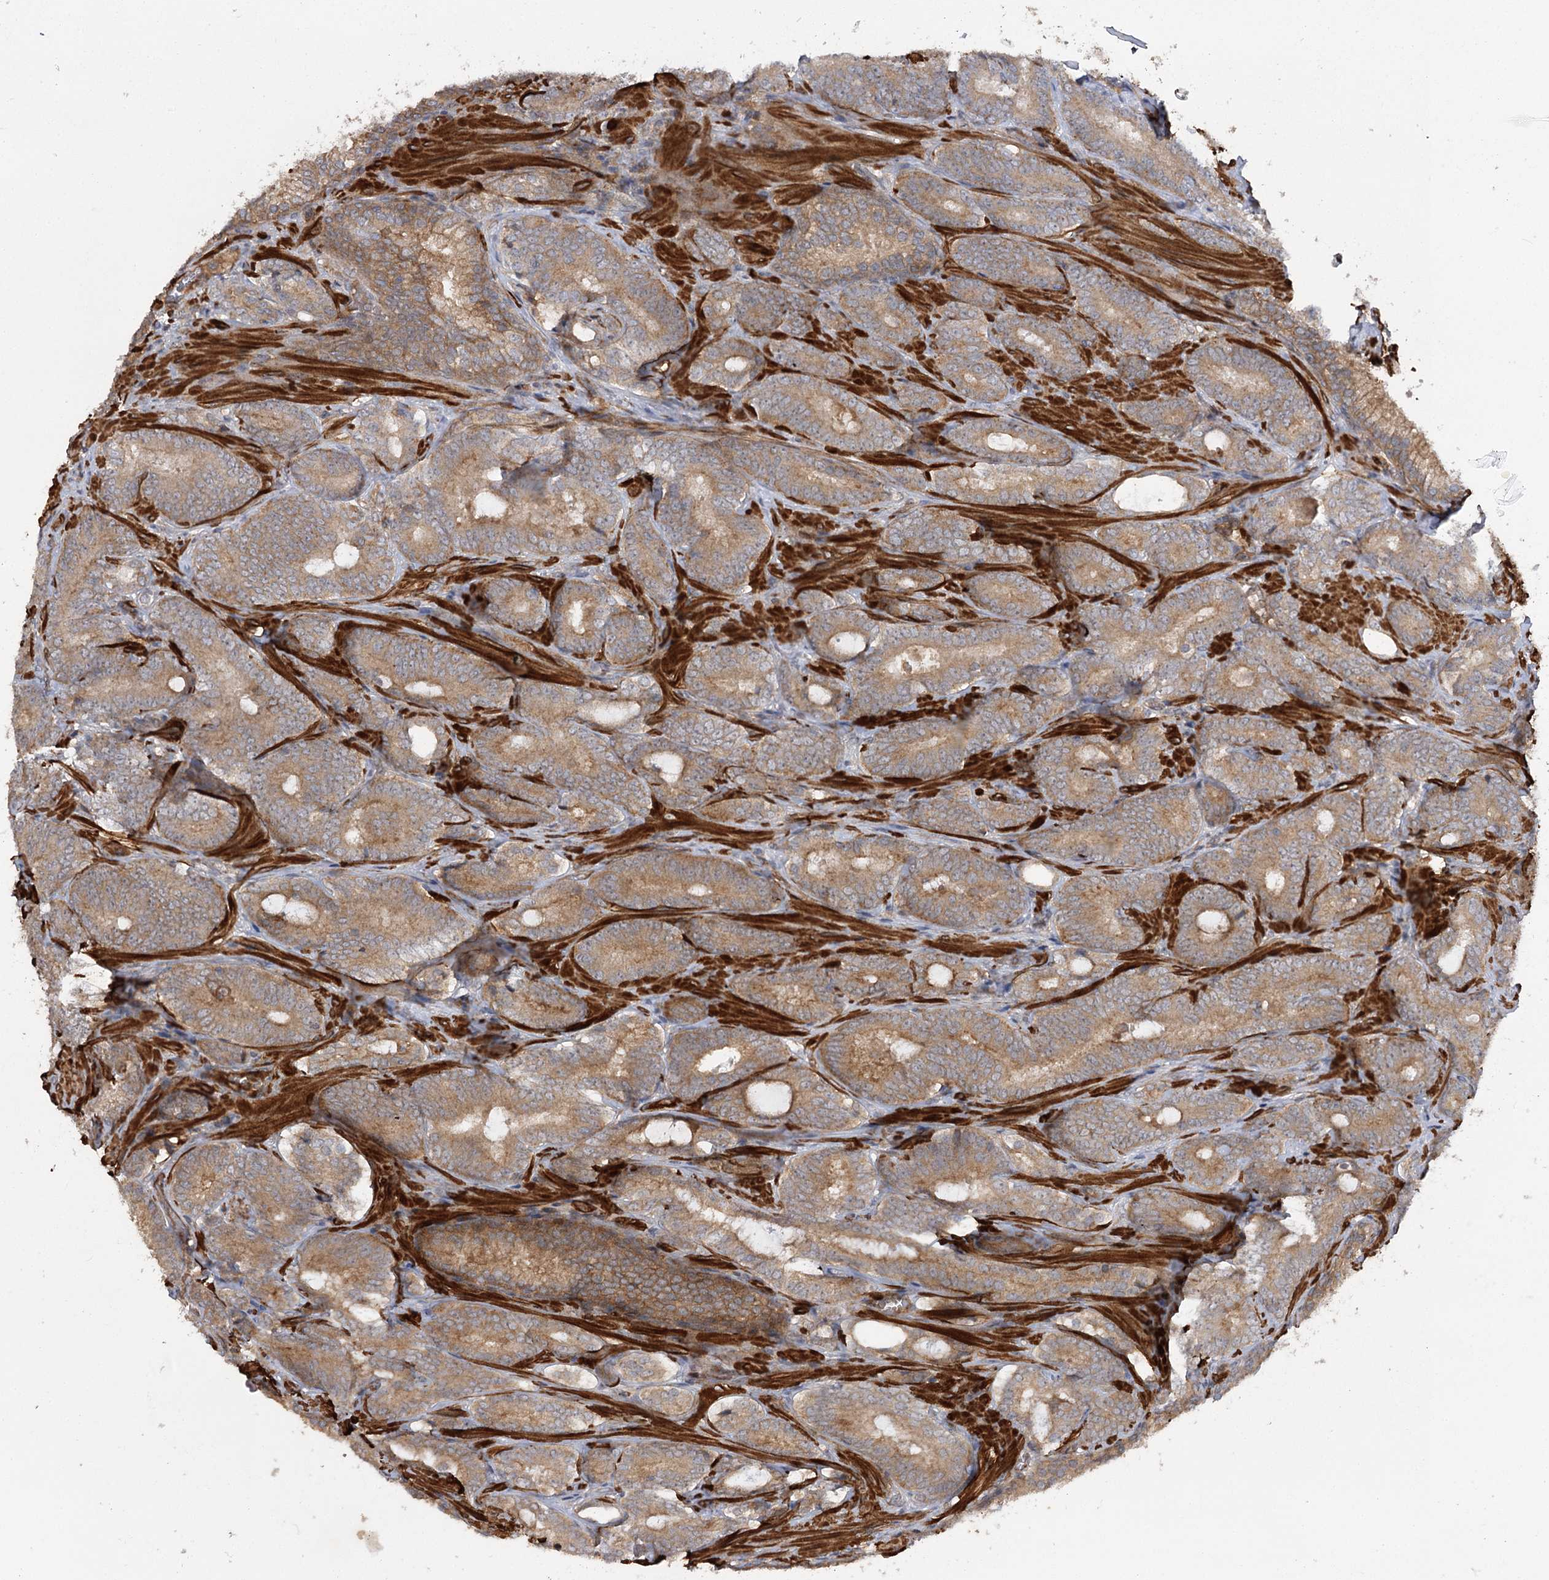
{"staining": {"intensity": "moderate", "quantity": ">75%", "location": "cytoplasmic/membranous"}, "tissue": "prostate cancer", "cell_type": "Tumor cells", "image_type": "cancer", "snomed": [{"axis": "morphology", "description": "Adenocarcinoma, Low grade"}, {"axis": "topography", "description": "Prostate"}], "caption": "The image shows a brown stain indicating the presence of a protein in the cytoplasmic/membranous of tumor cells in prostate adenocarcinoma (low-grade).", "gene": "KCNN2", "patient": {"sex": "male", "age": 60}}